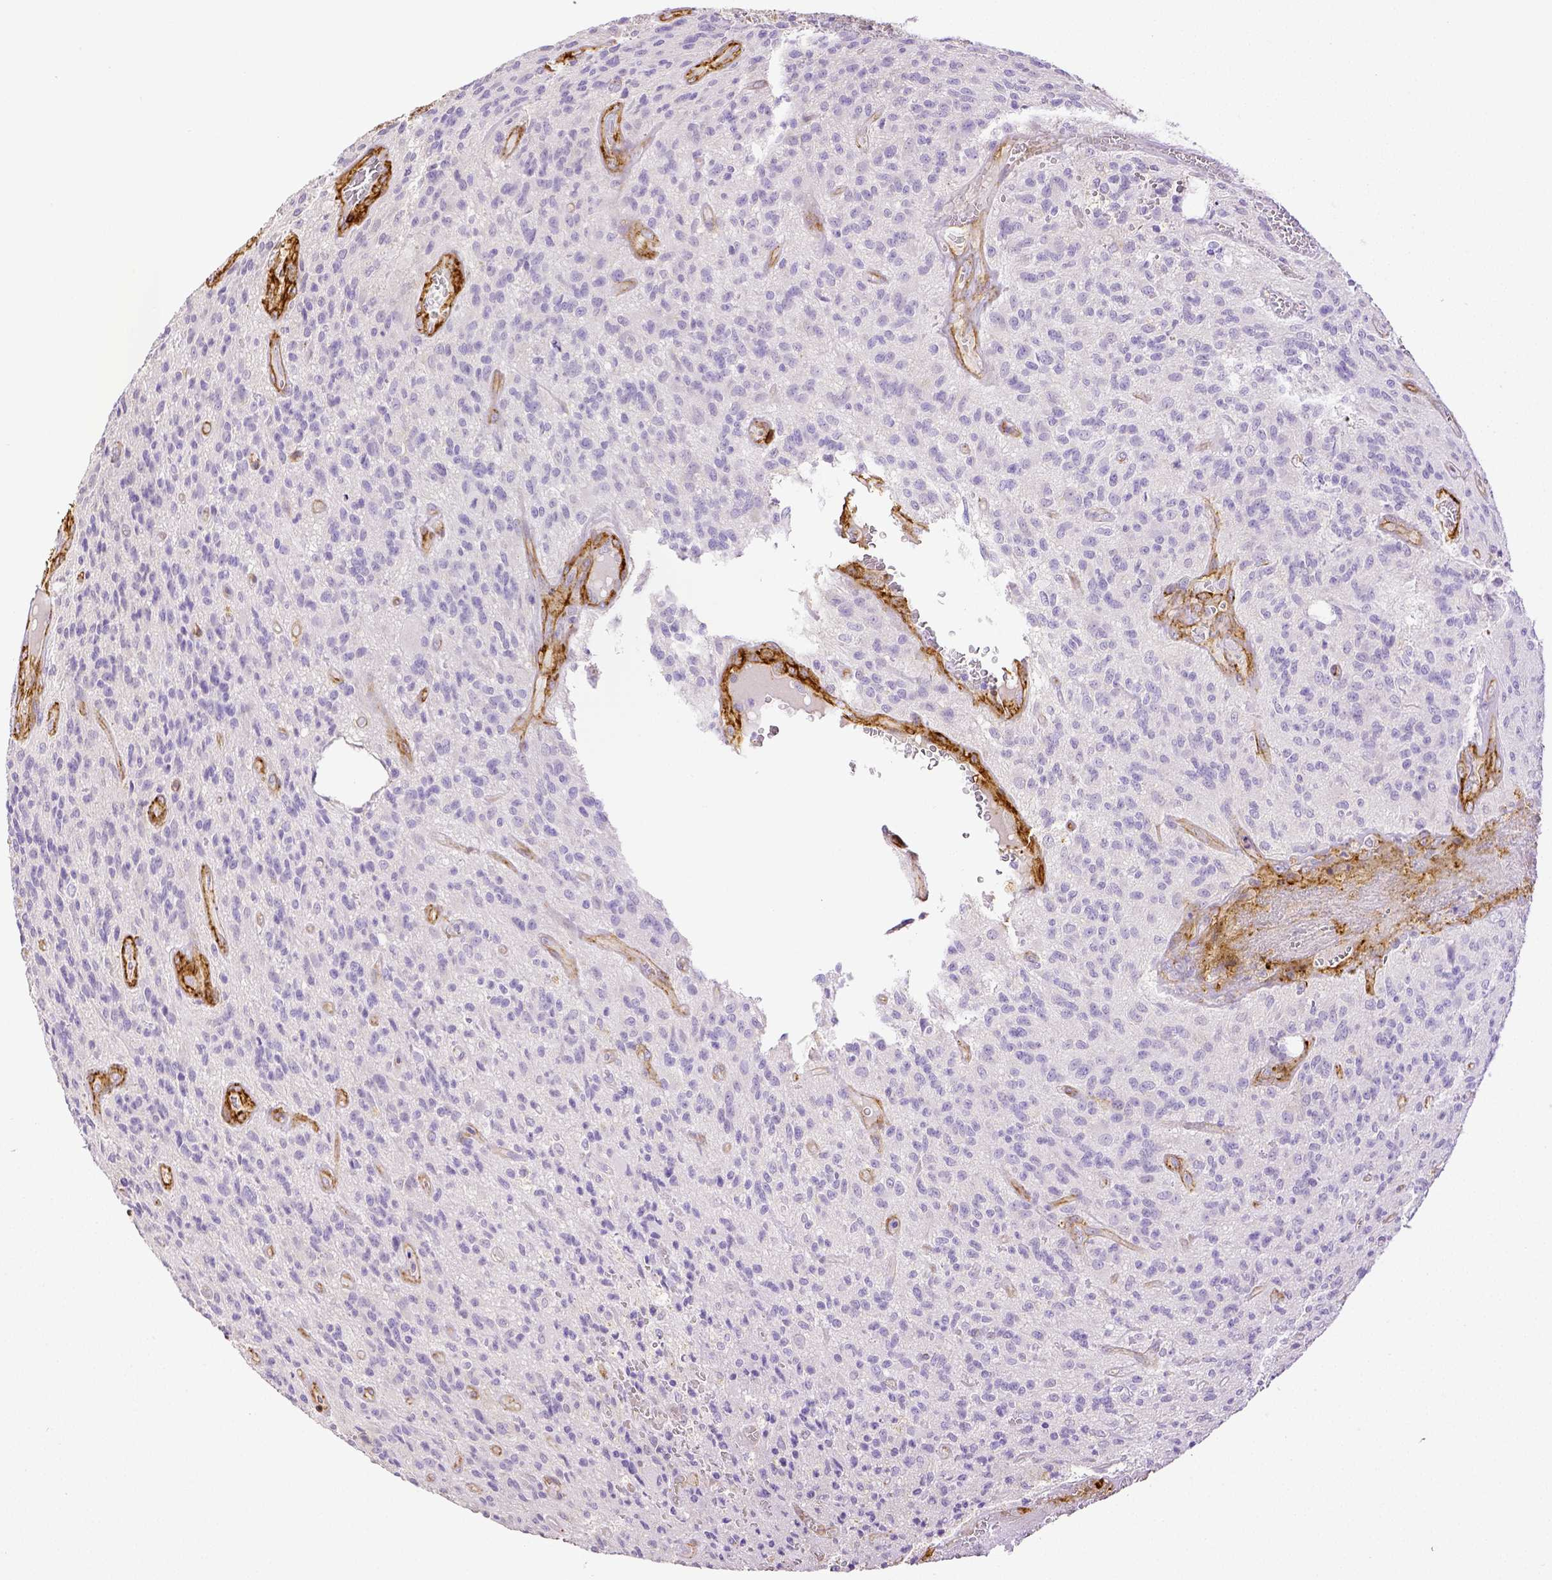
{"staining": {"intensity": "negative", "quantity": "none", "location": "none"}, "tissue": "glioma", "cell_type": "Tumor cells", "image_type": "cancer", "snomed": [{"axis": "morphology", "description": "Glioma, malignant, High grade"}, {"axis": "topography", "description": "Brain"}], "caption": "High power microscopy photomicrograph of an immunohistochemistry (IHC) photomicrograph of glioma, revealing no significant staining in tumor cells.", "gene": "THY1", "patient": {"sex": "male", "age": 76}}